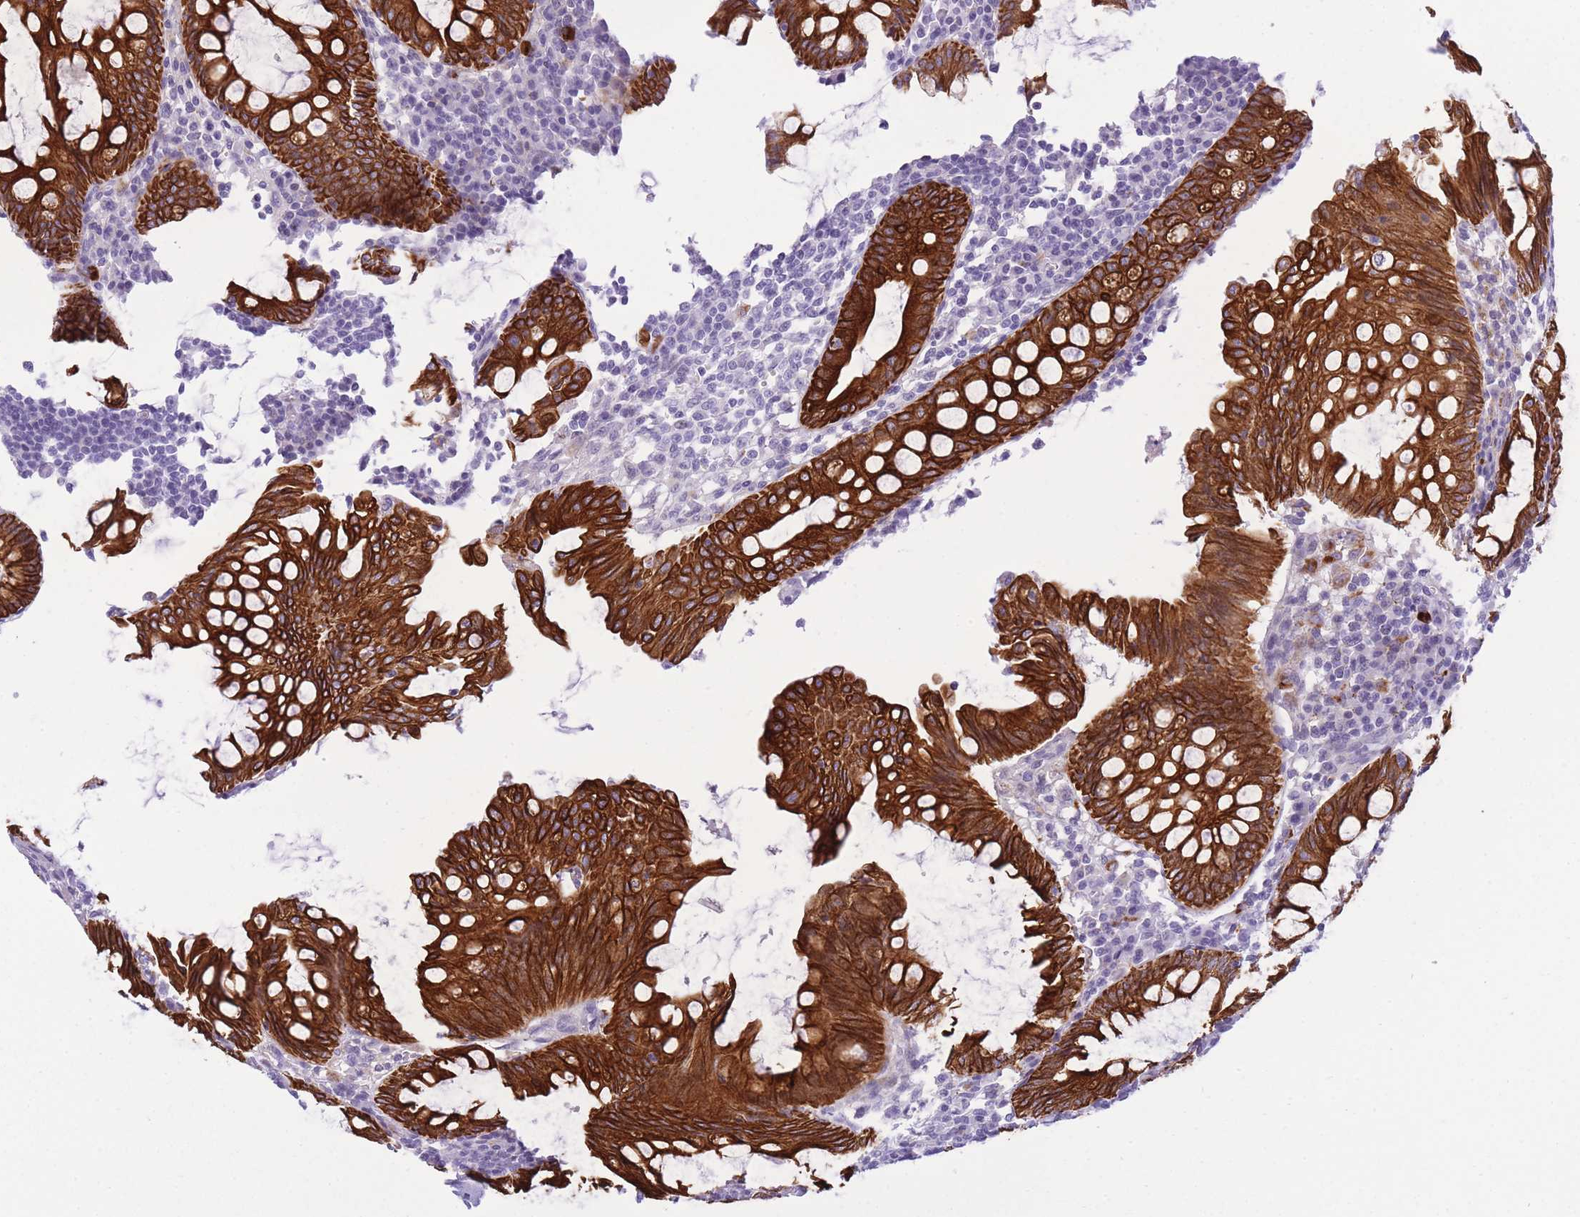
{"staining": {"intensity": "strong", "quantity": ">75%", "location": "cytoplasmic/membranous"}, "tissue": "appendix", "cell_type": "Glandular cells", "image_type": "normal", "snomed": [{"axis": "morphology", "description": "Normal tissue, NOS"}, {"axis": "topography", "description": "Appendix"}], "caption": "Appendix stained for a protein reveals strong cytoplasmic/membranous positivity in glandular cells.", "gene": "RADX", "patient": {"sex": "male", "age": 83}}